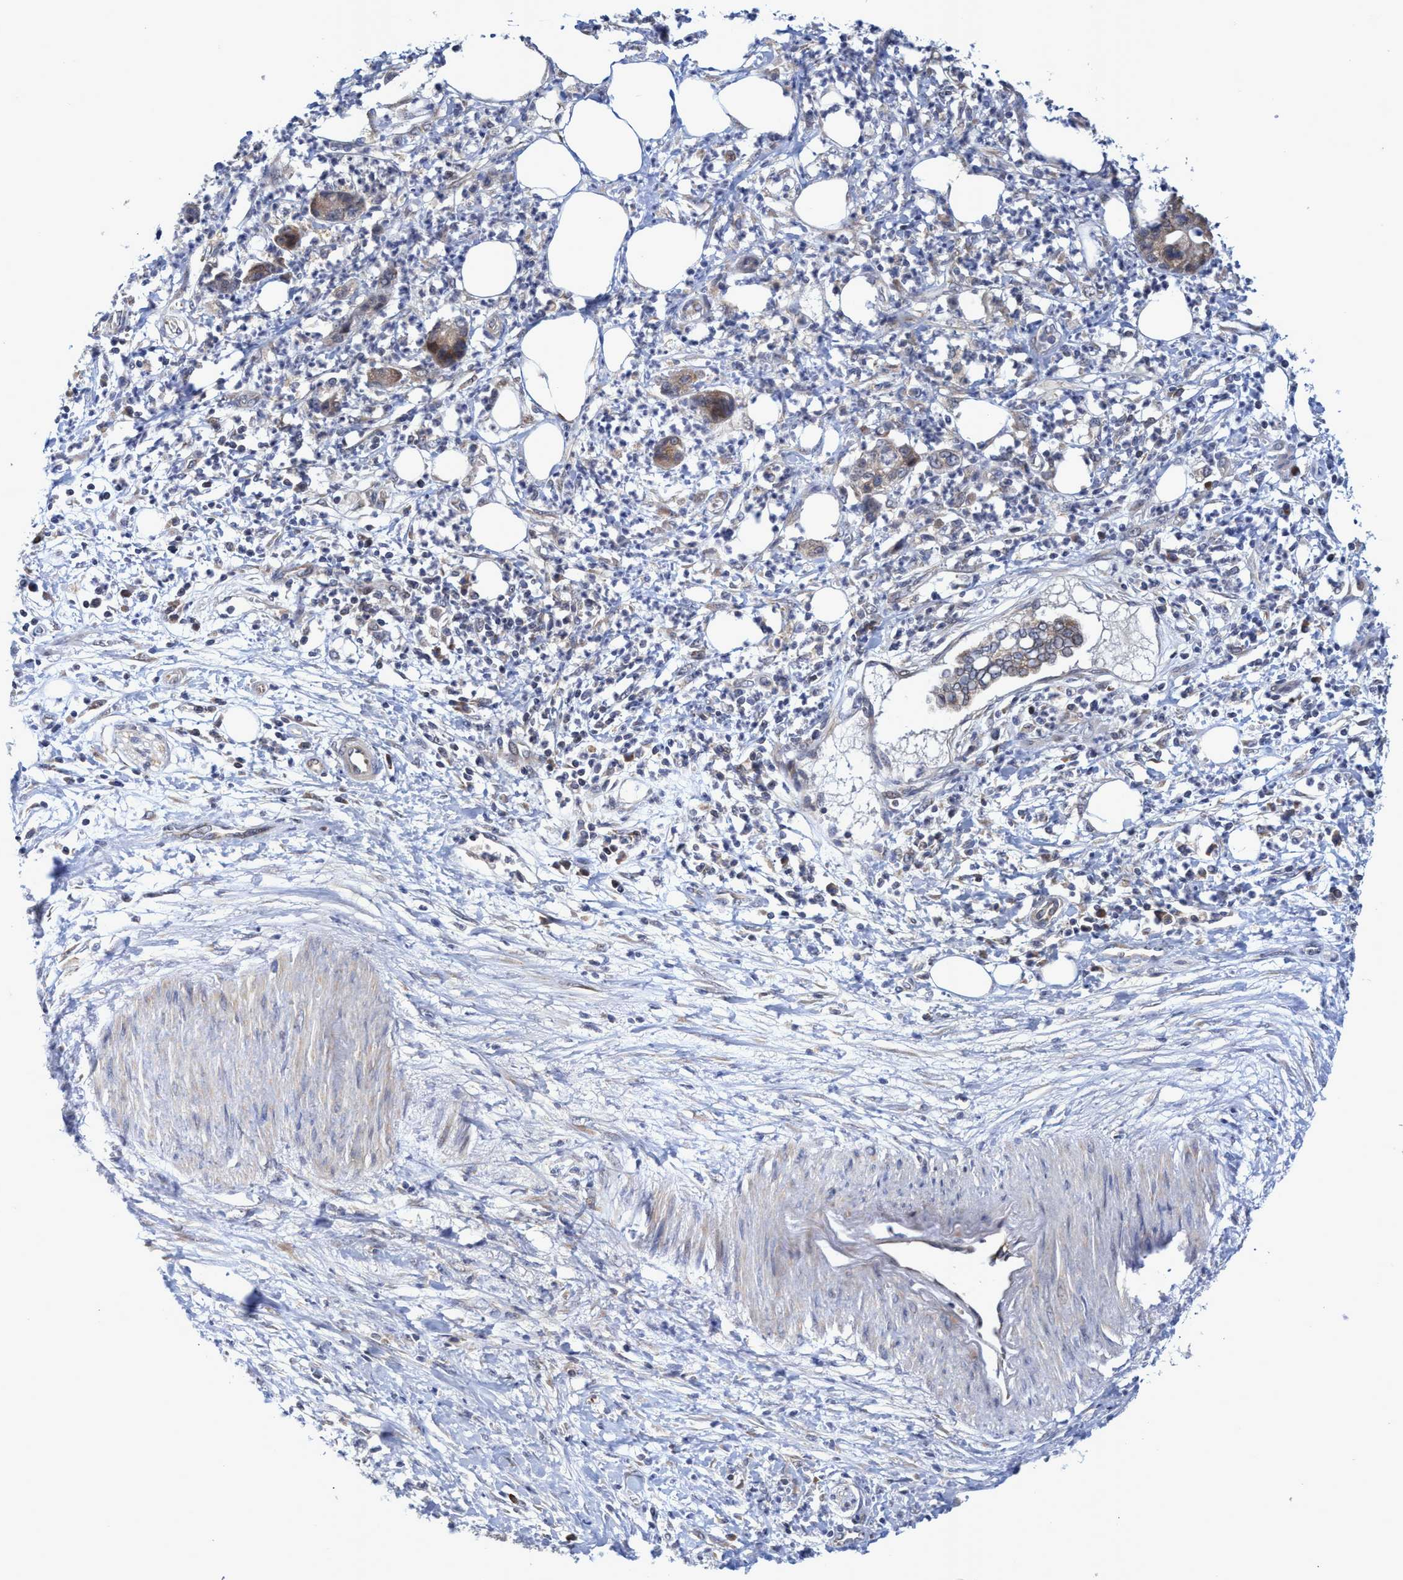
{"staining": {"intensity": "strong", "quantity": ">75%", "location": "cytoplasmic/membranous"}, "tissue": "pancreatic cancer", "cell_type": "Tumor cells", "image_type": "cancer", "snomed": [{"axis": "morphology", "description": "Adenocarcinoma, NOS"}, {"axis": "topography", "description": "Pancreas"}], "caption": "Protein staining of pancreatic cancer (adenocarcinoma) tissue displays strong cytoplasmic/membranous staining in approximately >75% of tumor cells.", "gene": "NAT16", "patient": {"sex": "male", "age": 69}}